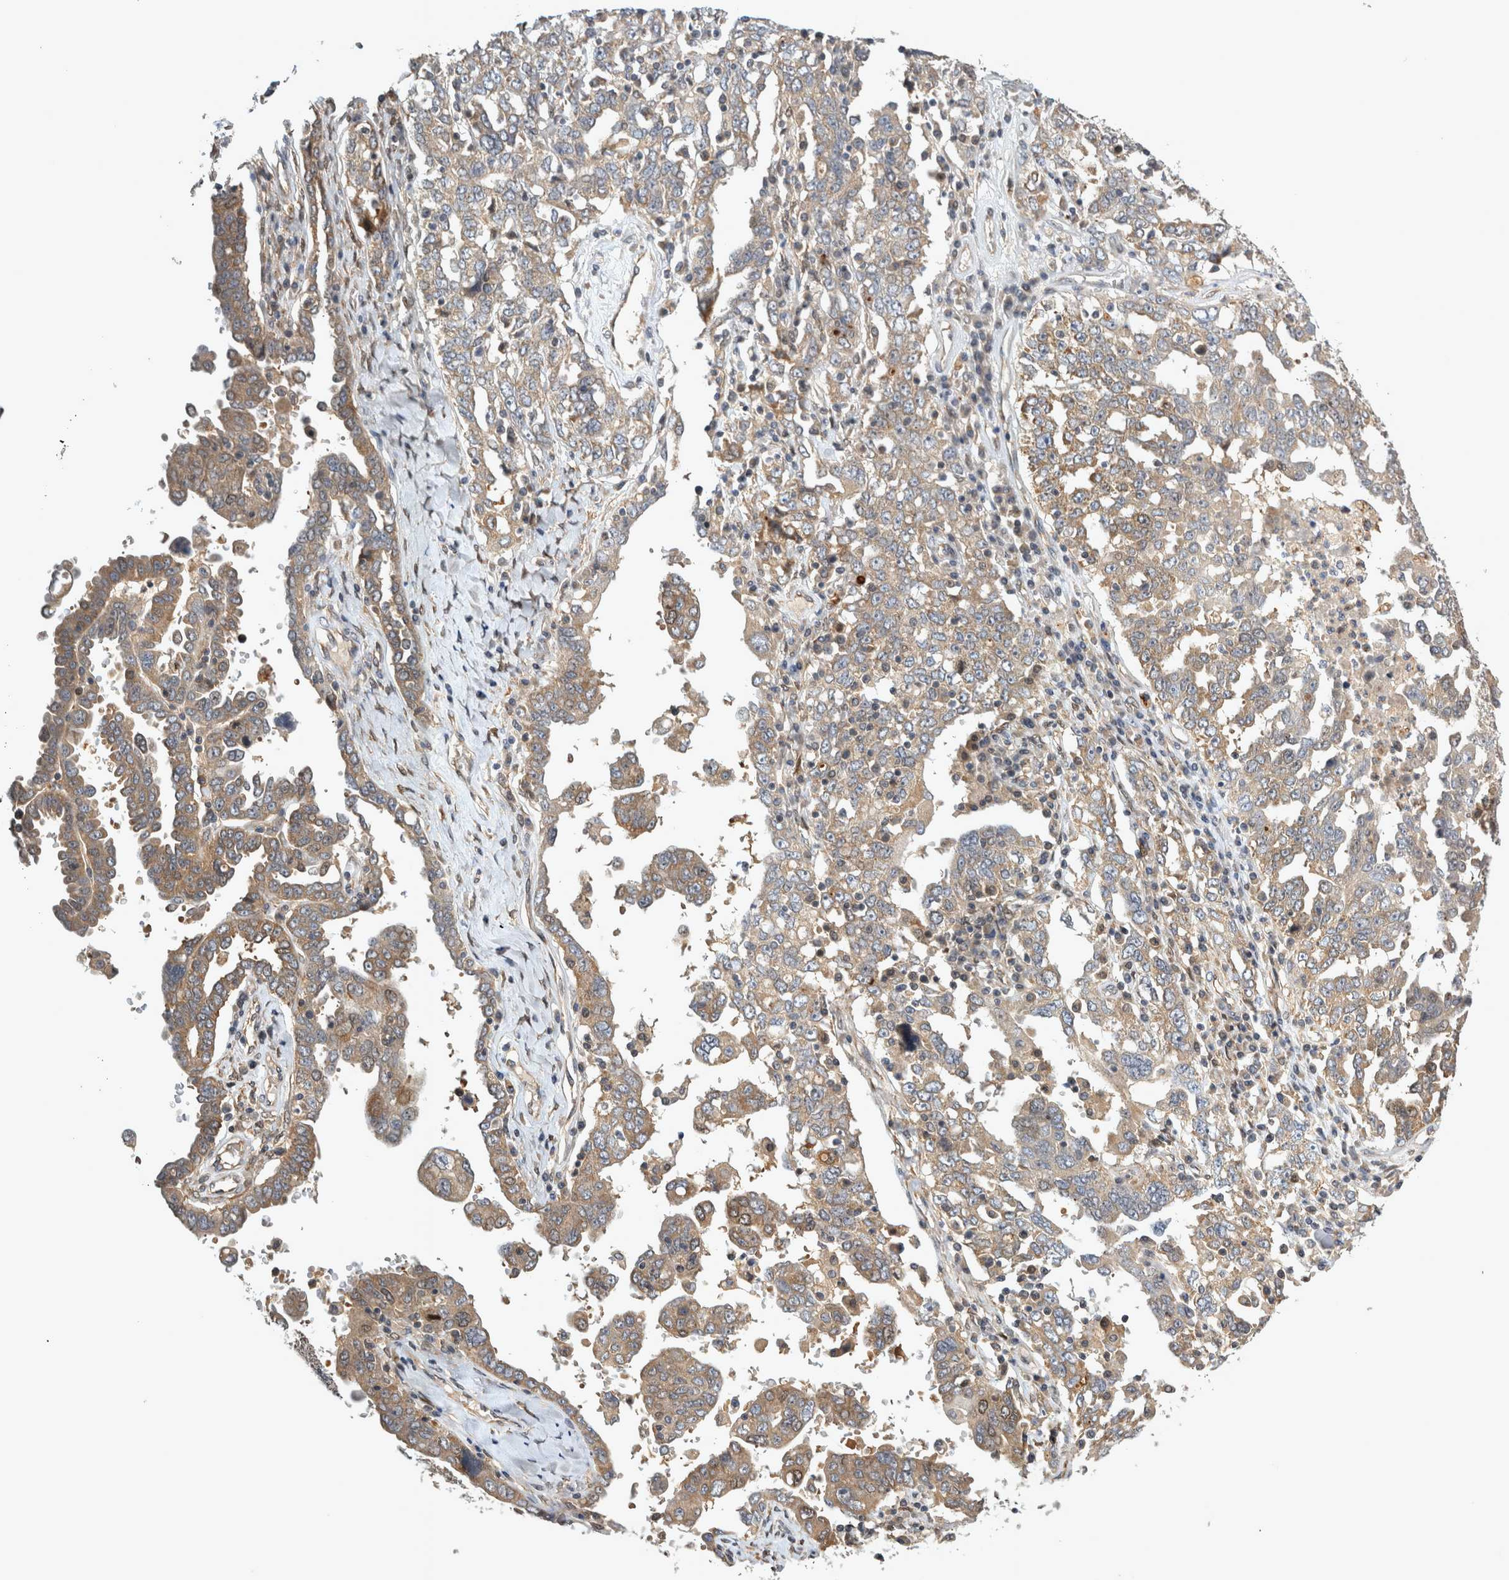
{"staining": {"intensity": "weak", "quantity": ">75%", "location": "cytoplasmic/membranous"}, "tissue": "ovarian cancer", "cell_type": "Tumor cells", "image_type": "cancer", "snomed": [{"axis": "morphology", "description": "Carcinoma, endometroid"}, {"axis": "topography", "description": "Ovary"}], "caption": "This histopathology image exhibits ovarian cancer (endometroid carcinoma) stained with immunohistochemistry (IHC) to label a protein in brown. The cytoplasmic/membranous of tumor cells show weak positivity for the protein. Nuclei are counter-stained blue.", "gene": "TRMT61B", "patient": {"sex": "female", "age": 62}}